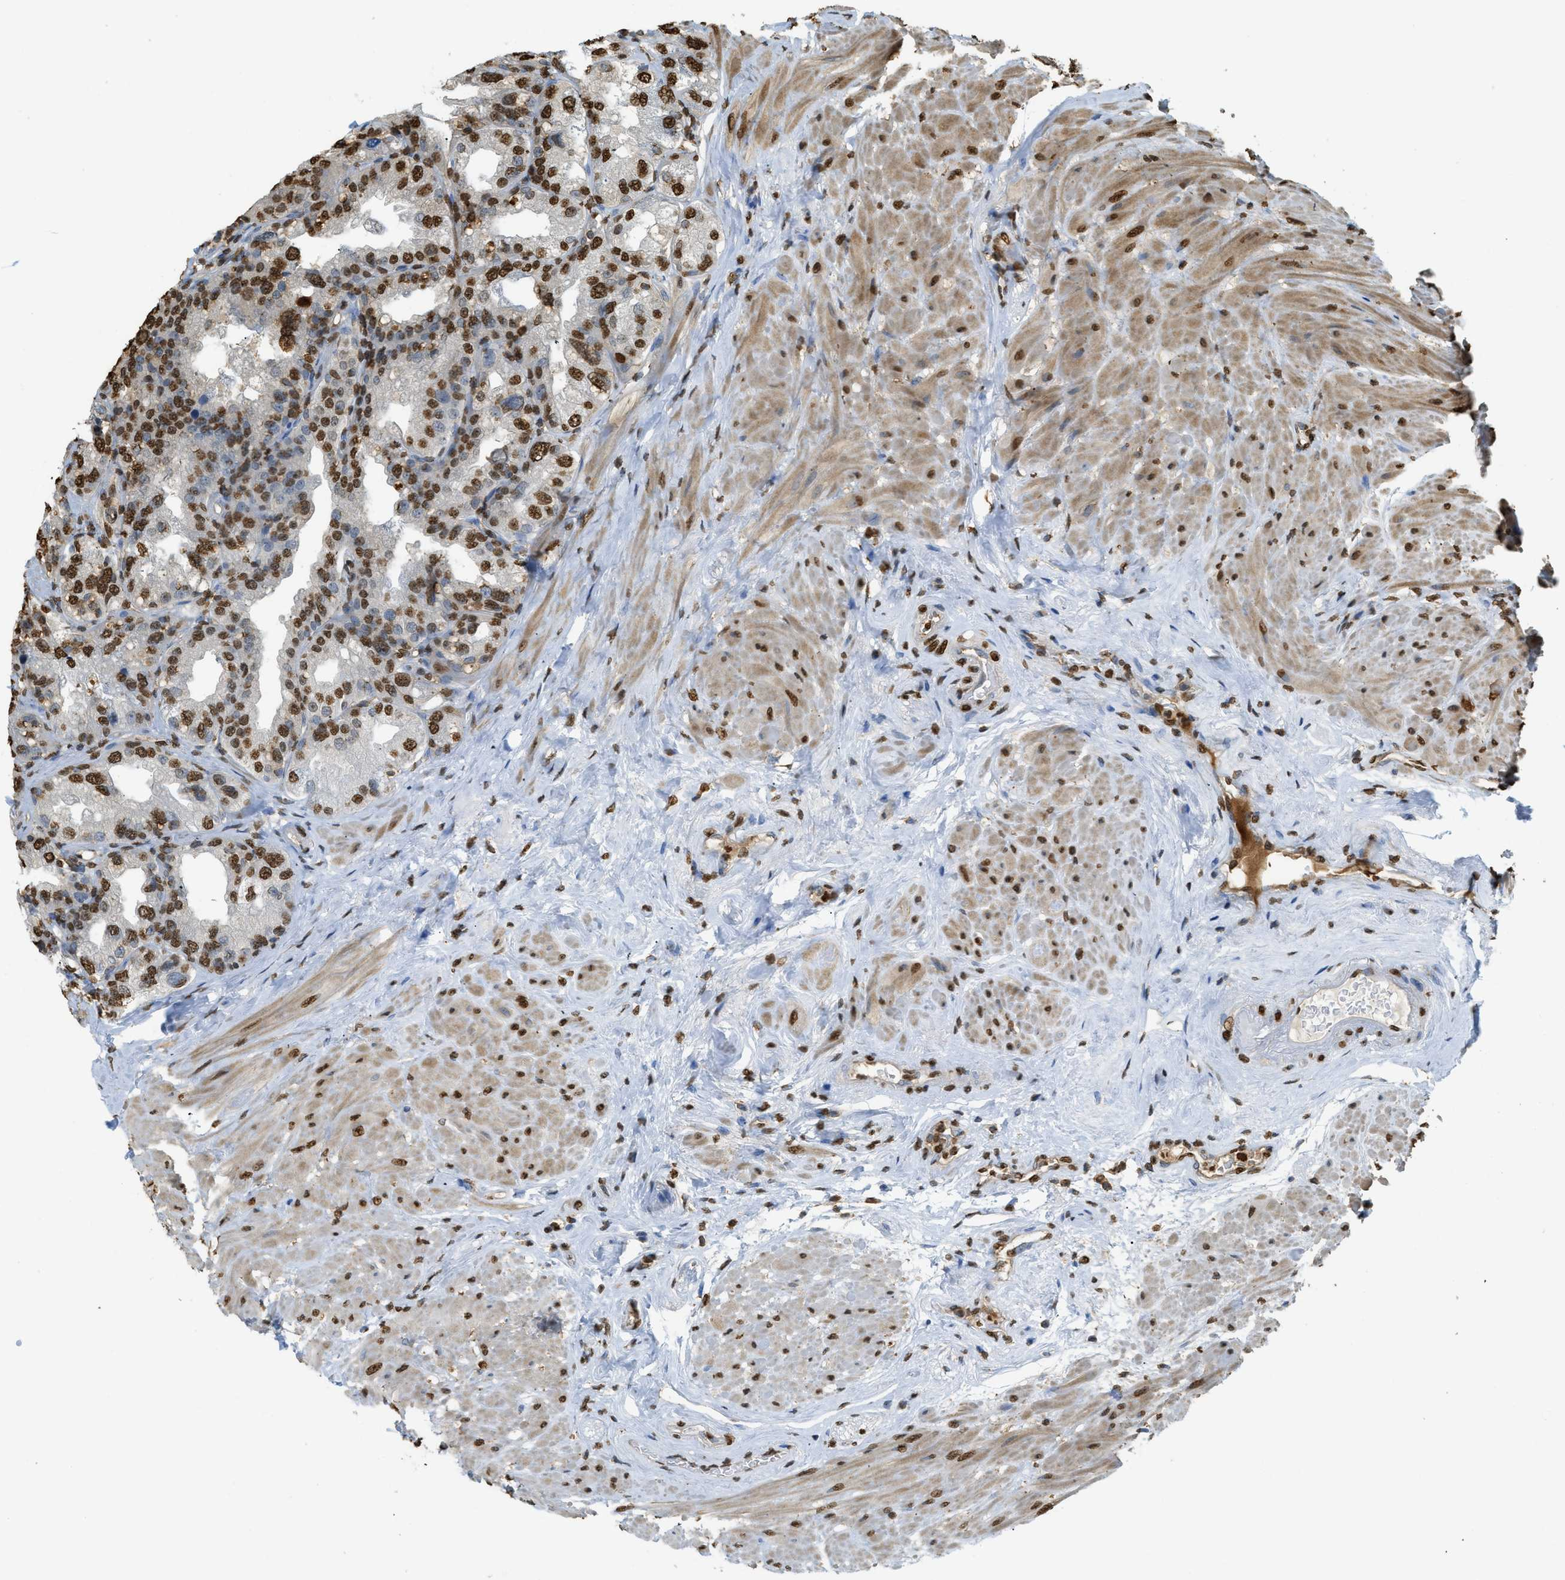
{"staining": {"intensity": "strong", "quantity": "25%-75%", "location": "nuclear"}, "tissue": "seminal vesicle", "cell_type": "Glandular cells", "image_type": "normal", "snomed": [{"axis": "morphology", "description": "Normal tissue, NOS"}, {"axis": "topography", "description": "Seminal veicle"}], "caption": "Human seminal vesicle stained for a protein (brown) displays strong nuclear positive expression in about 25%-75% of glandular cells.", "gene": "NR5A2", "patient": {"sex": "male", "age": 68}}